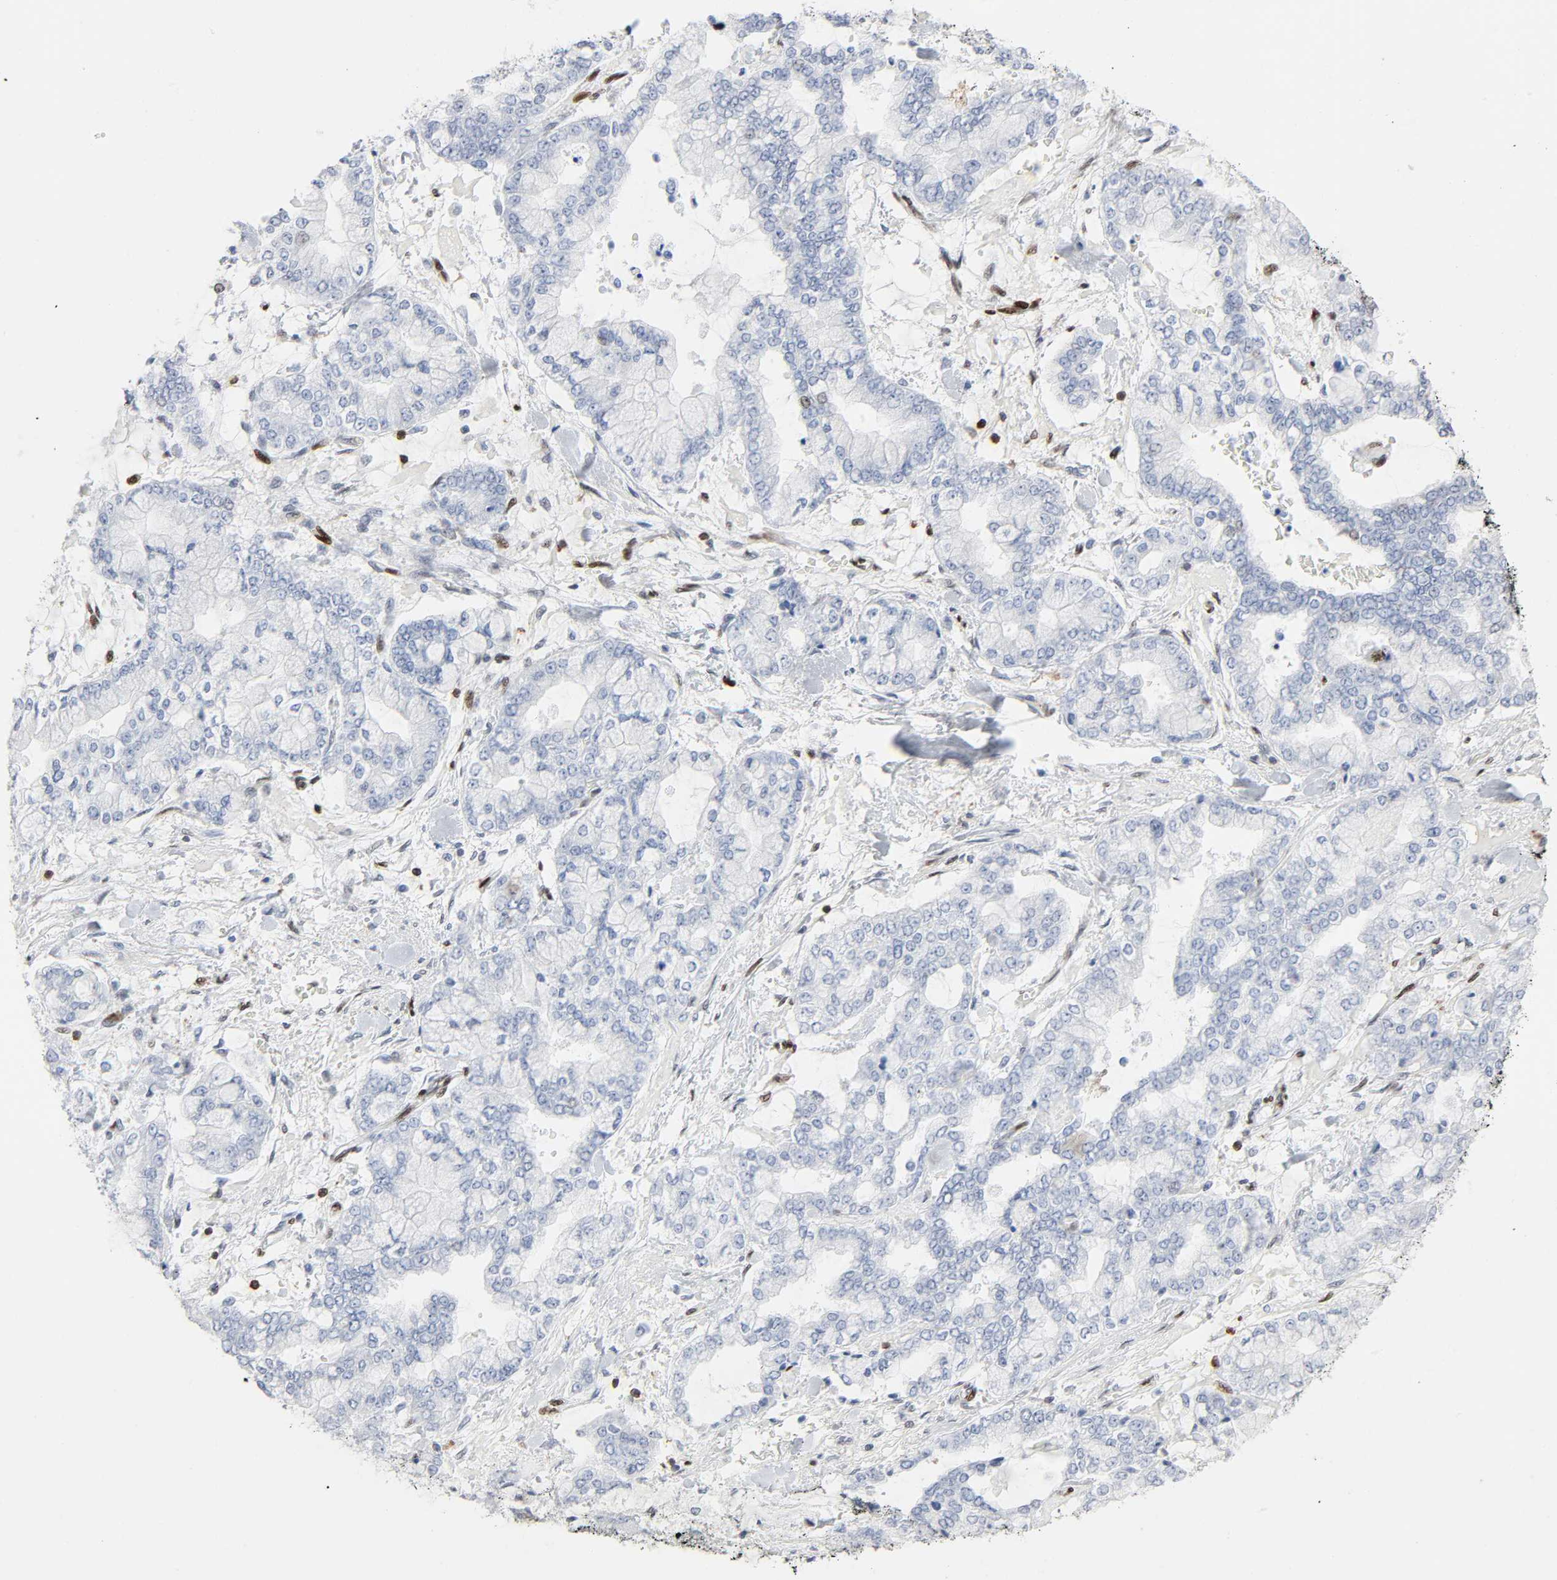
{"staining": {"intensity": "weak", "quantity": "<25%", "location": "nuclear"}, "tissue": "stomach cancer", "cell_type": "Tumor cells", "image_type": "cancer", "snomed": [{"axis": "morphology", "description": "Normal tissue, NOS"}, {"axis": "morphology", "description": "Adenocarcinoma, NOS"}, {"axis": "topography", "description": "Stomach, upper"}, {"axis": "topography", "description": "Stomach"}], "caption": "High power microscopy micrograph of an immunohistochemistry (IHC) histopathology image of stomach cancer (adenocarcinoma), revealing no significant positivity in tumor cells. (Brightfield microscopy of DAB immunohistochemistry (IHC) at high magnification).", "gene": "WAS", "patient": {"sex": "male", "age": 76}}